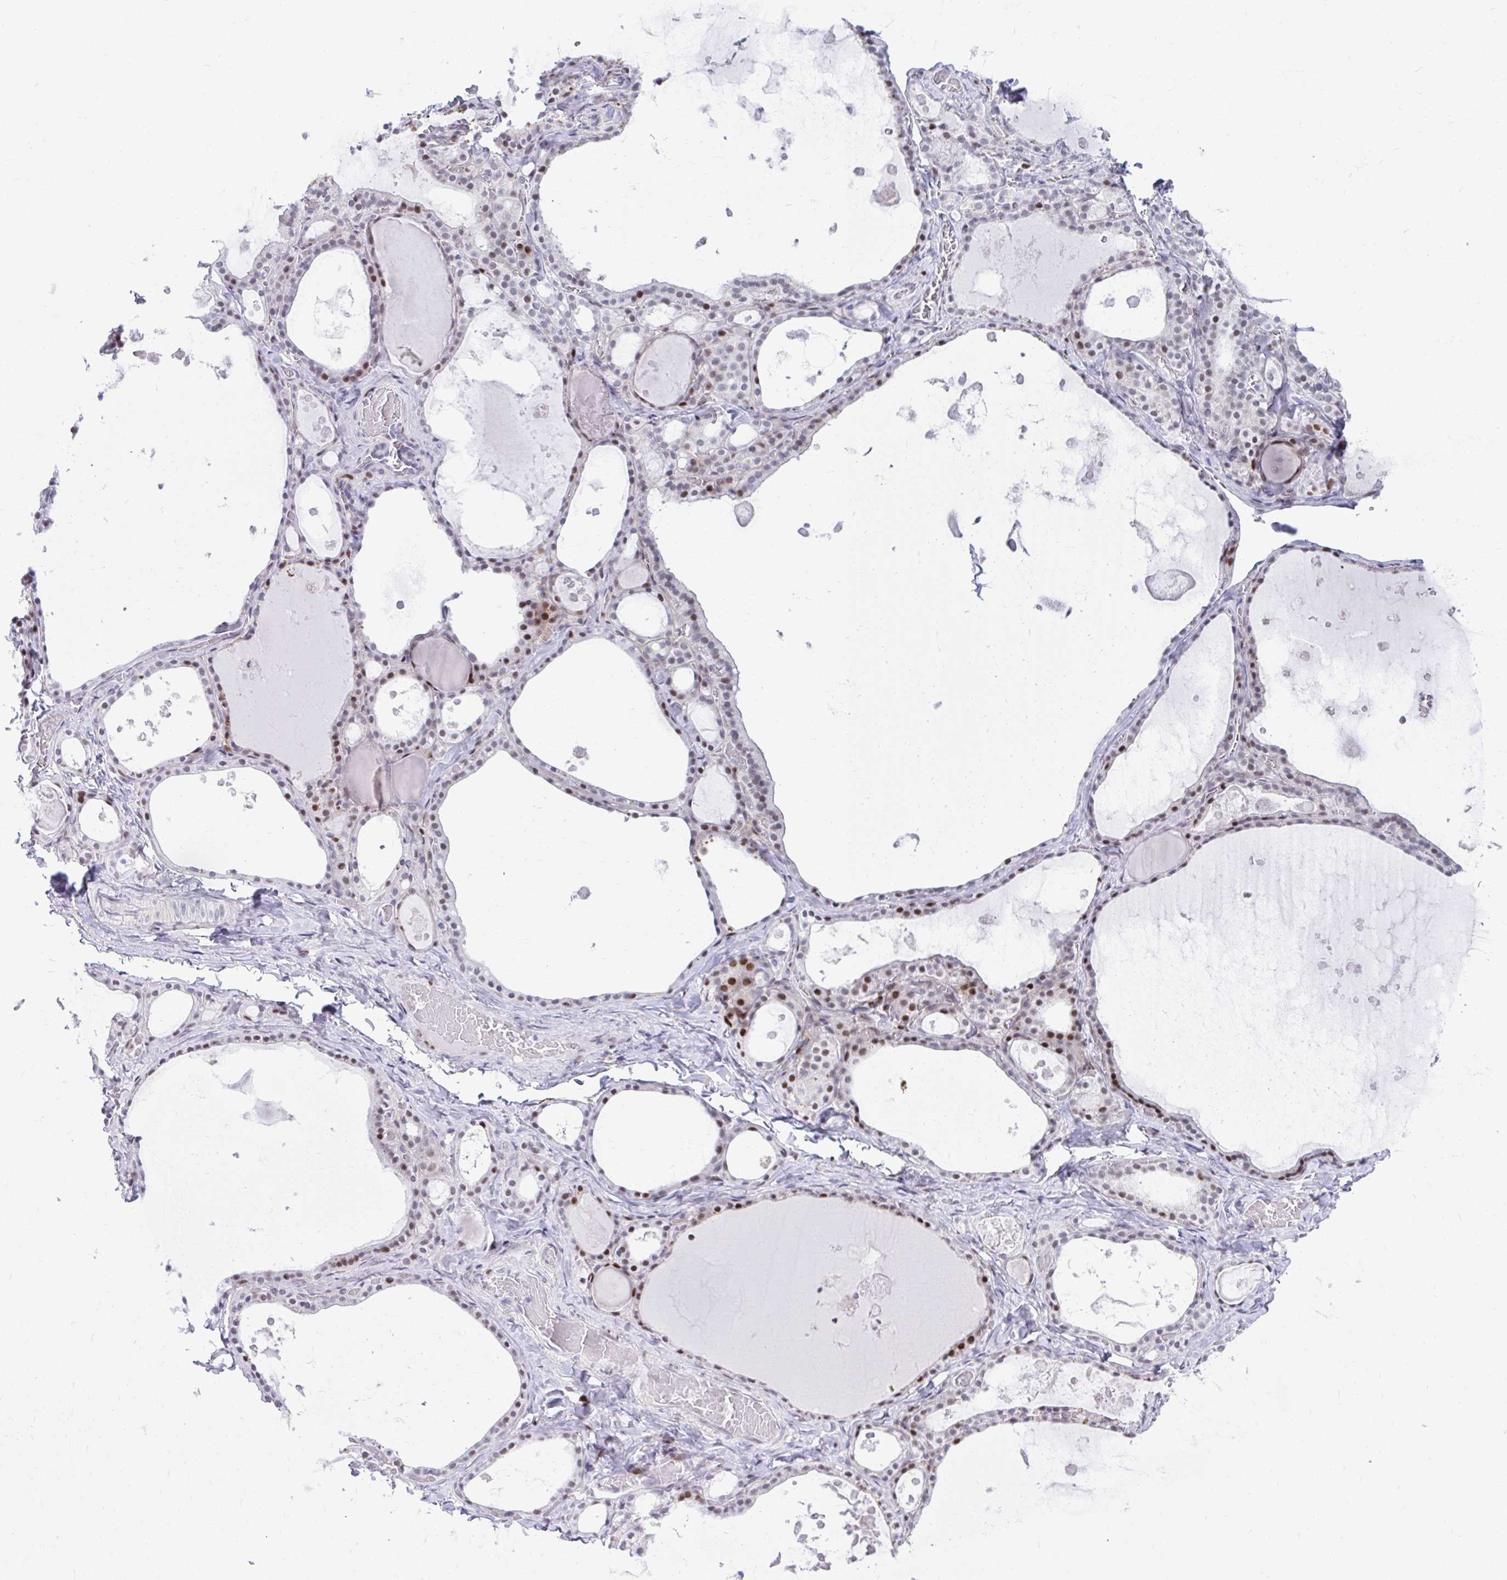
{"staining": {"intensity": "strong", "quantity": "25%-75%", "location": "nuclear"}, "tissue": "thyroid gland", "cell_type": "Glandular cells", "image_type": "normal", "snomed": [{"axis": "morphology", "description": "Normal tissue, NOS"}, {"axis": "topography", "description": "Thyroid gland"}], "caption": "An image of thyroid gland stained for a protein displays strong nuclear brown staining in glandular cells.", "gene": "GLDN", "patient": {"sex": "male", "age": 56}}